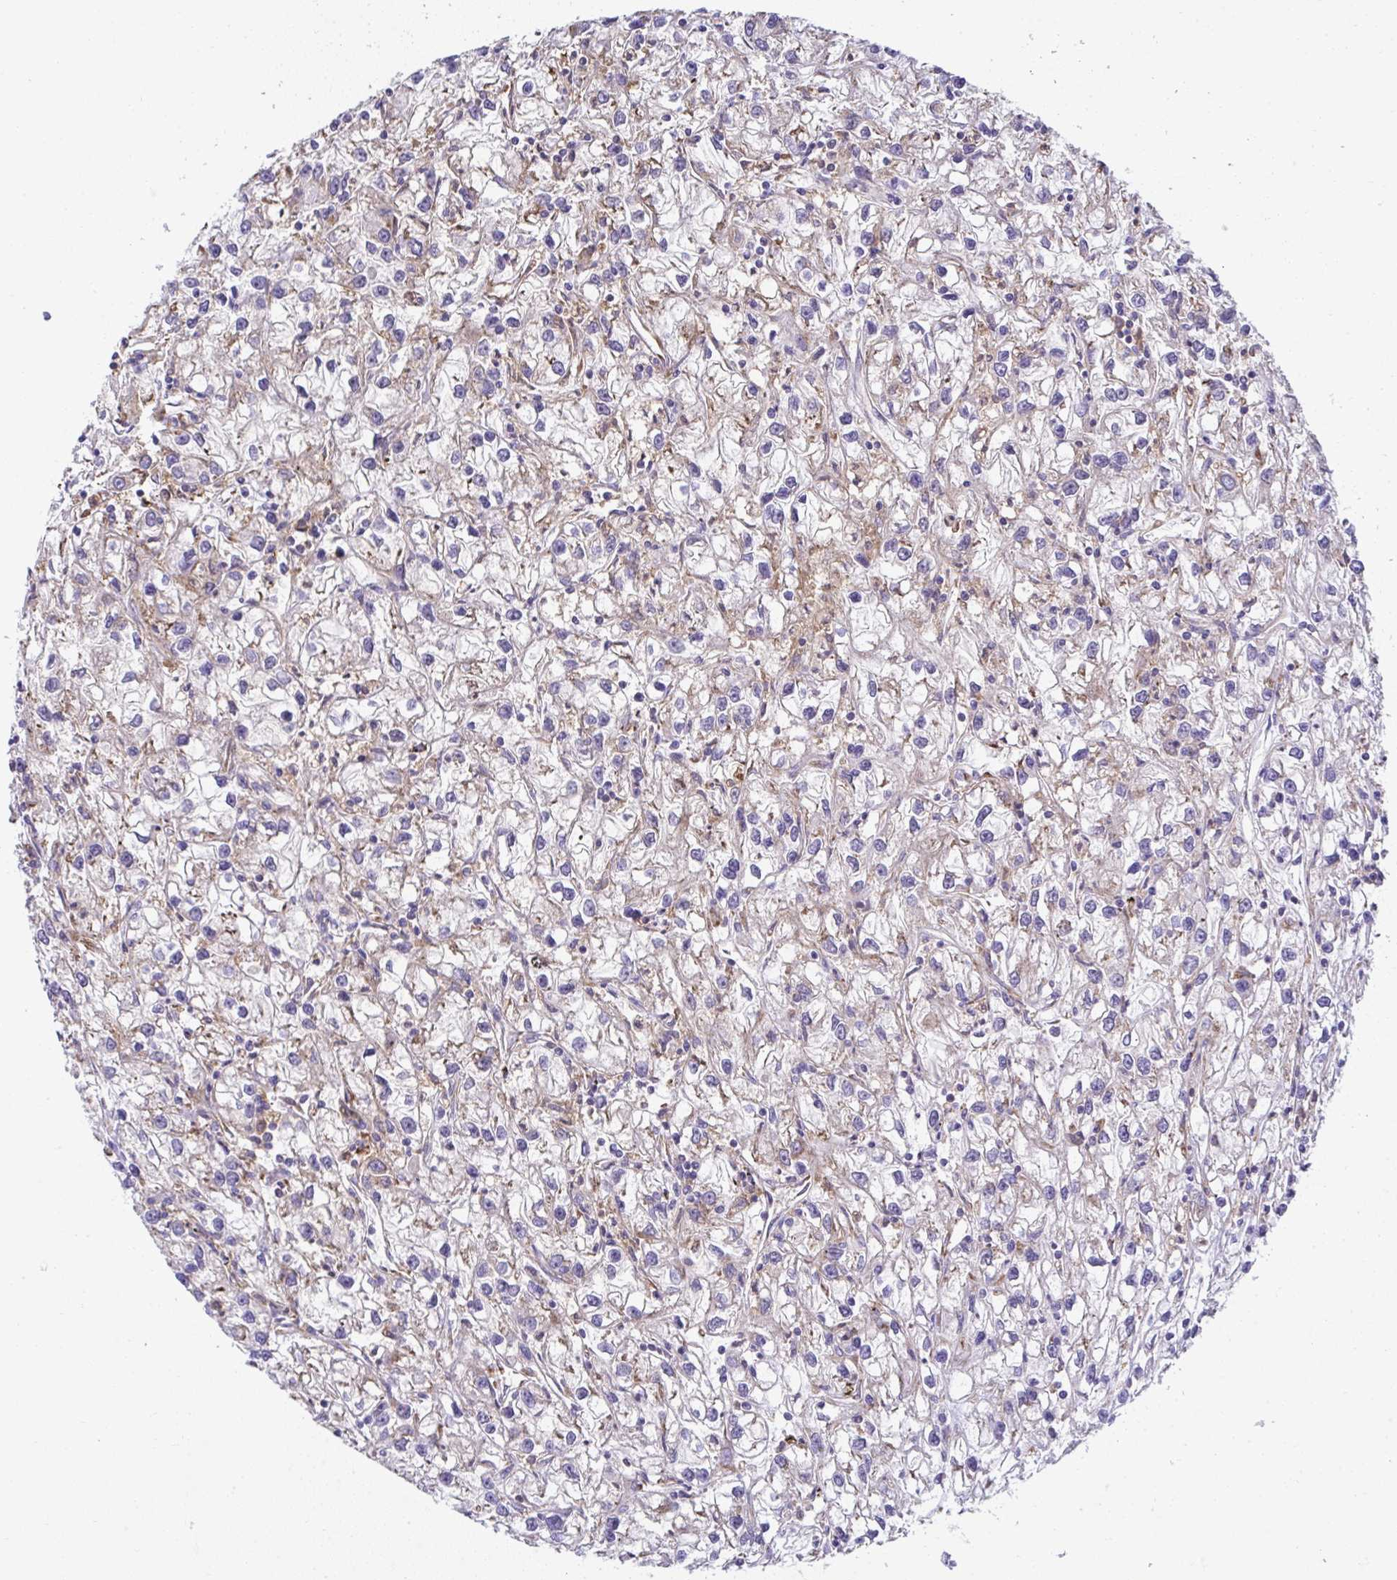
{"staining": {"intensity": "weak", "quantity": "25%-75%", "location": "cytoplasmic/membranous"}, "tissue": "renal cancer", "cell_type": "Tumor cells", "image_type": "cancer", "snomed": [{"axis": "morphology", "description": "Adenocarcinoma, NOS"}, {"axis": "topography", "description": "Kidney"}], "caption": "This histopathology image shows IHC staining of renal cancer, with low weak cytoplasmic/membranous staining in approximately 25%-75% of tumor cells.", "gene": "RPS7", "patient": {"sex": "female", "age": 59}}